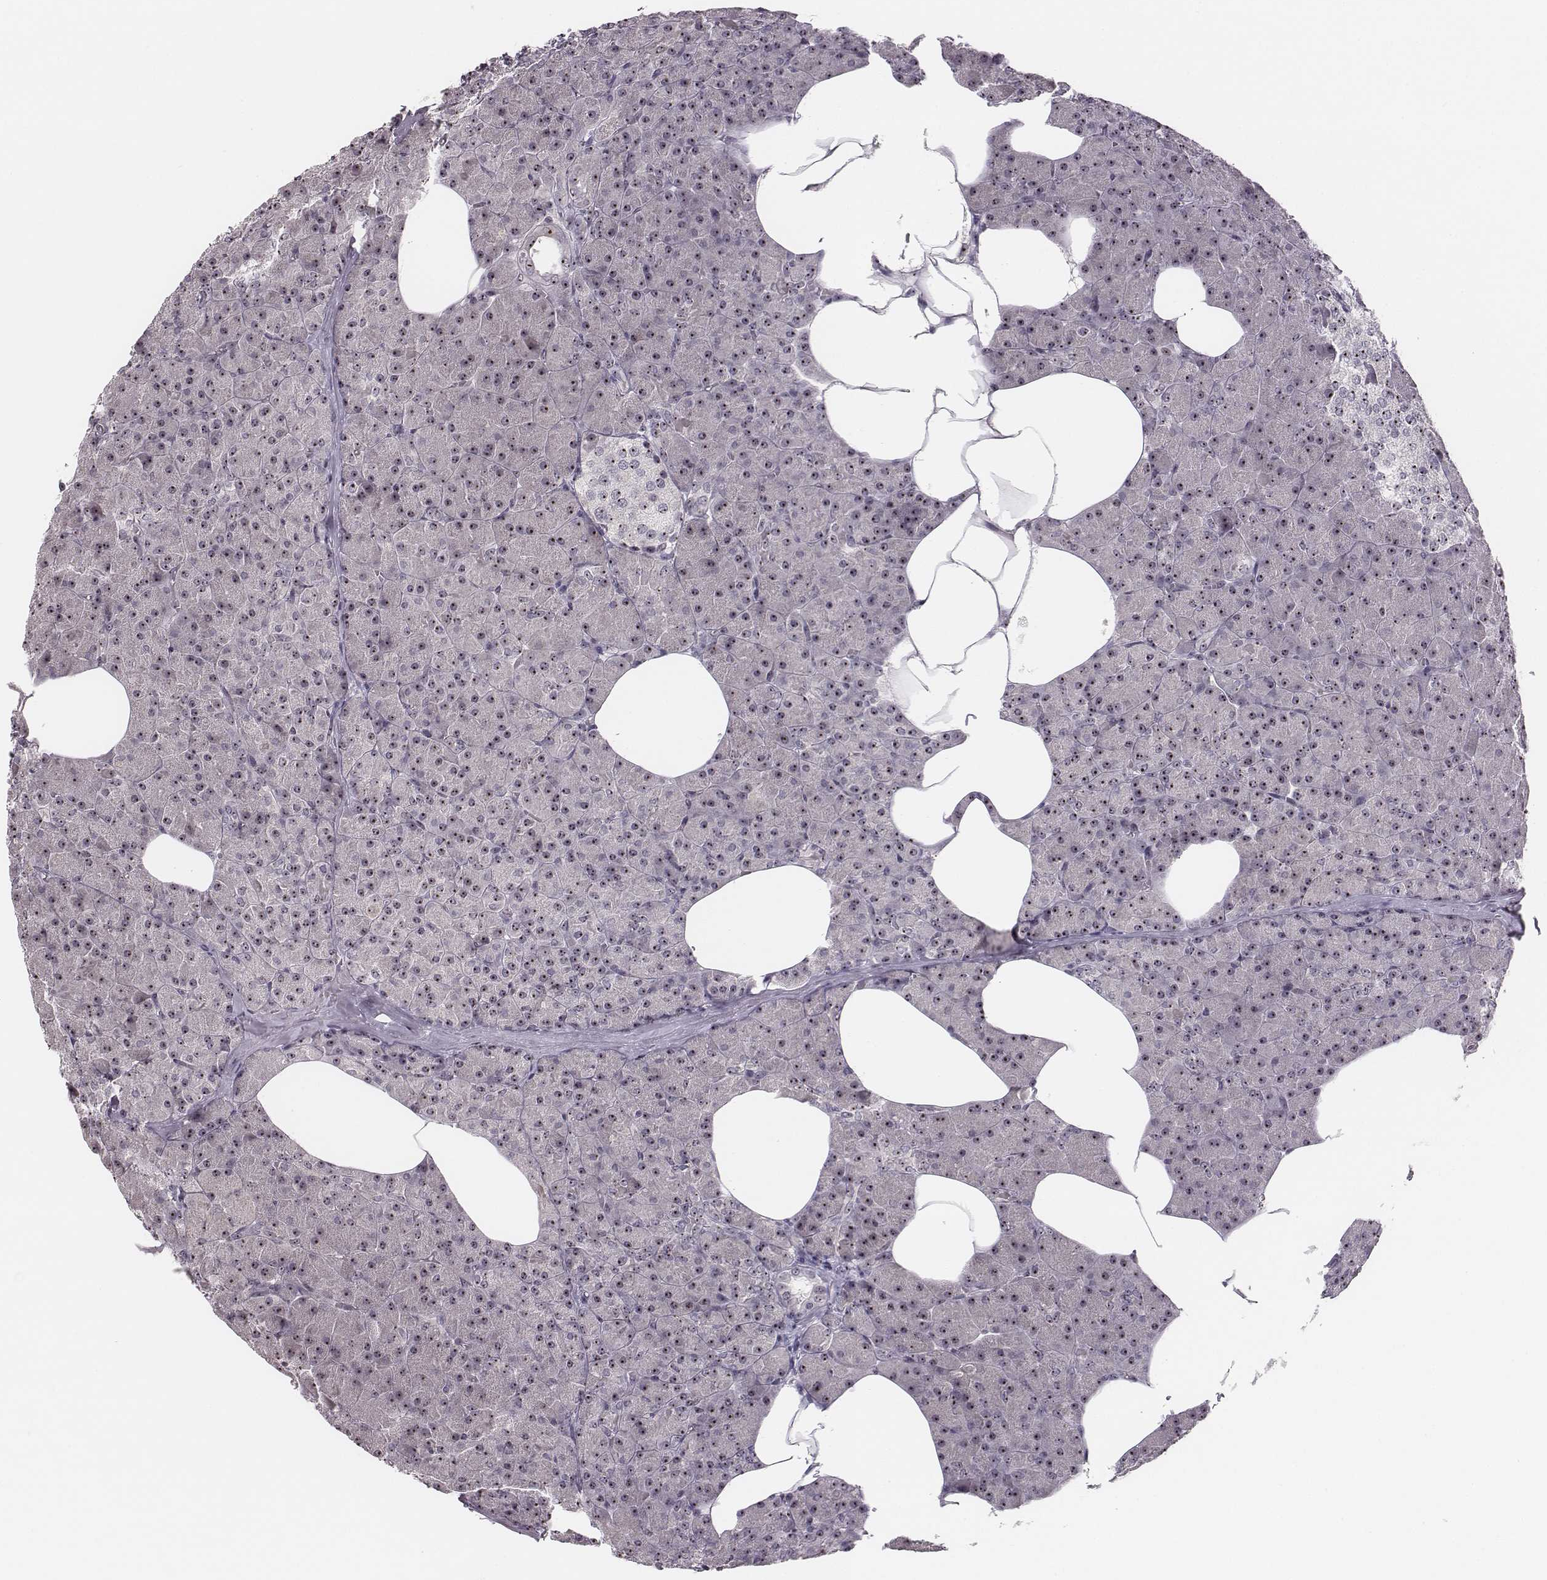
{"staining": {"intensity": "moderate", "quantity": ">75%", "location": "nuclear"}, "tissue": "pancreas", "cell_type": "Exocrine glandular cells", "image_type": "normal", "snomed": [{"axis": "morphology", "description": "Normal tissue, NOS"}, {"axis": "topography", "description": "Pancreas"}], "caption": "High-magnification brightfield microscopy of unremarkable pancreas stained with DAB (3,3'-diaminobenzidine) (brown) and counterstained with hematoxylin (blue). exocrine glandular cells exhibit moderate nuclear staining is identified in approximately>75% of cells.", "gene": "NOP56", "patient": {"sex": "female", "age": 45}}